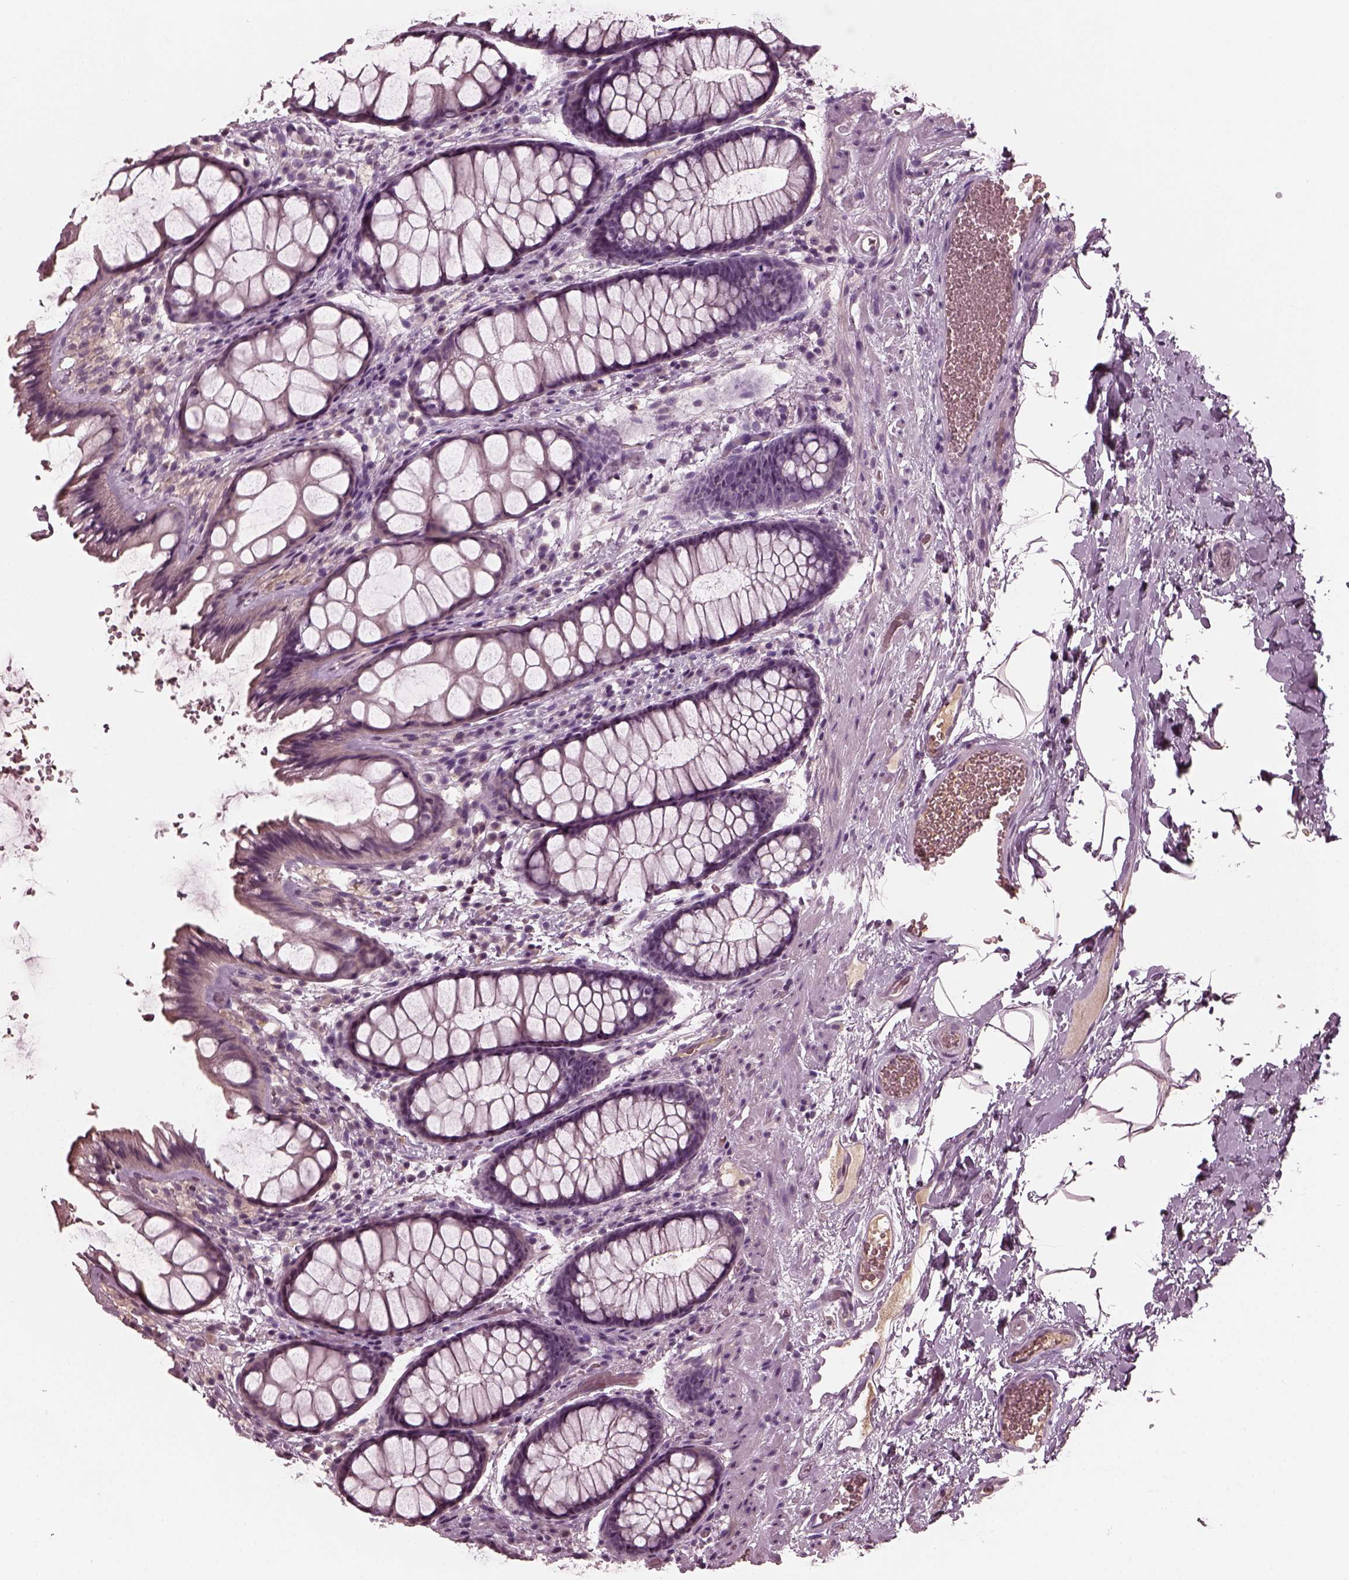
{"staining": {"intensity": "negative", "quantity": "none", "location": "none"}, "tissue": "rectum", "cell_type": "Glandular cells", "image_type": "normal", "snomed": [{"axis": "morphology", "description": "Normal tissue, NOS"}, {"axis": "topography", "description": "Rectum"}], "caption": "A high-resolution photomicrograph shows immunohistochemistry staining of unremarkable rectum, which shows no significant expression in glandular cells.", "gene": "PORCN", "patient": {"sex": "female", "age": 62}}